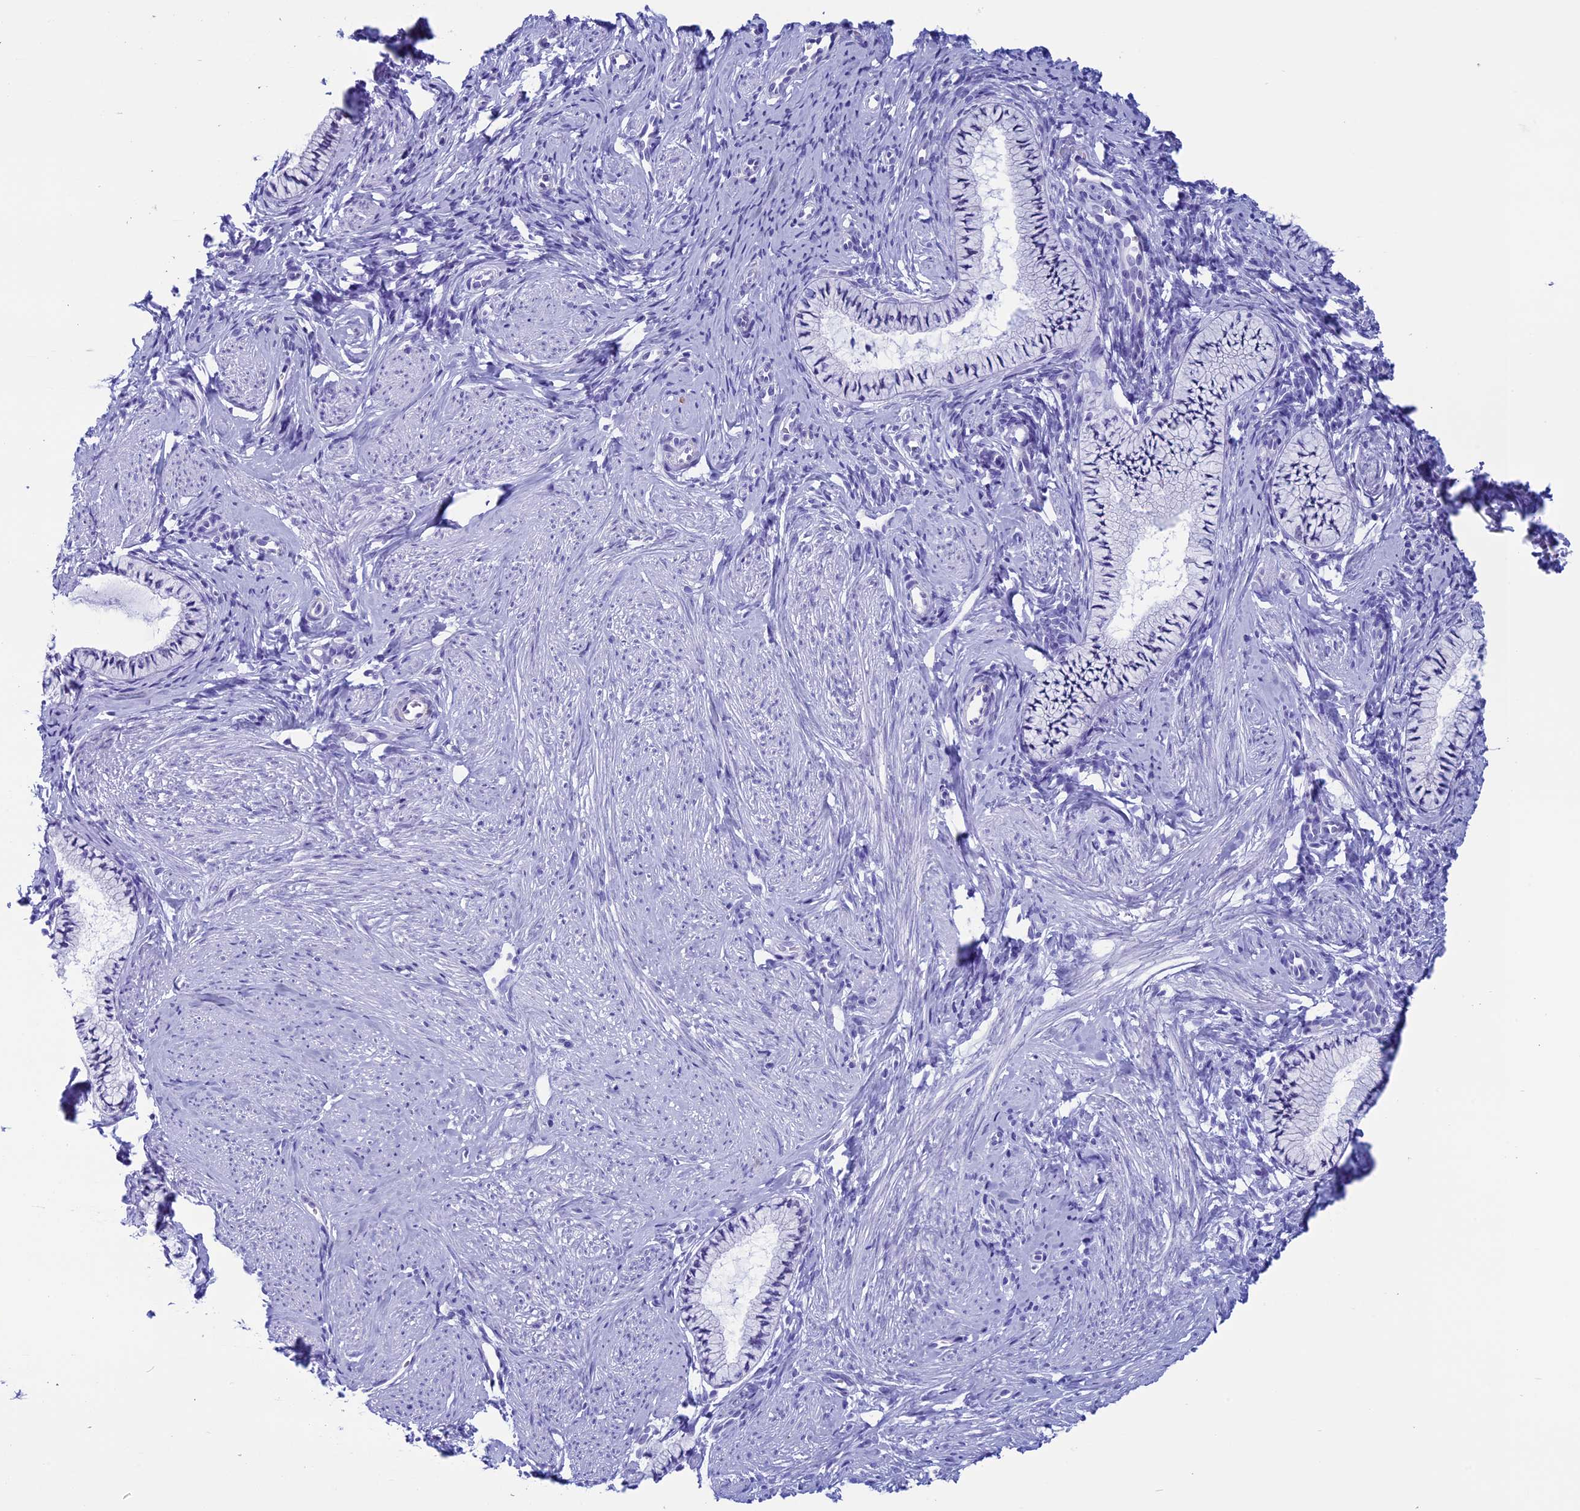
{"staining": {"intensity": "negative", "quantity": "none", "location": "none"}, "tissue": "cervix", "cell_type": "Glandular cells", "image_type": "normal", "snomed": [{"axis": "morphology", "description": "Normal tissue, NOS"}, {"axis": "topography", "description": "Cervix"}], "caption": "Immunohistochemistry (IHC) photomicrograph of unremarkable cervix: human cervix stained with DAB shows no significant protein expression in glandular cells.", "gene": "FAM169A", "patient": {"sex": "female", "age": 57}}